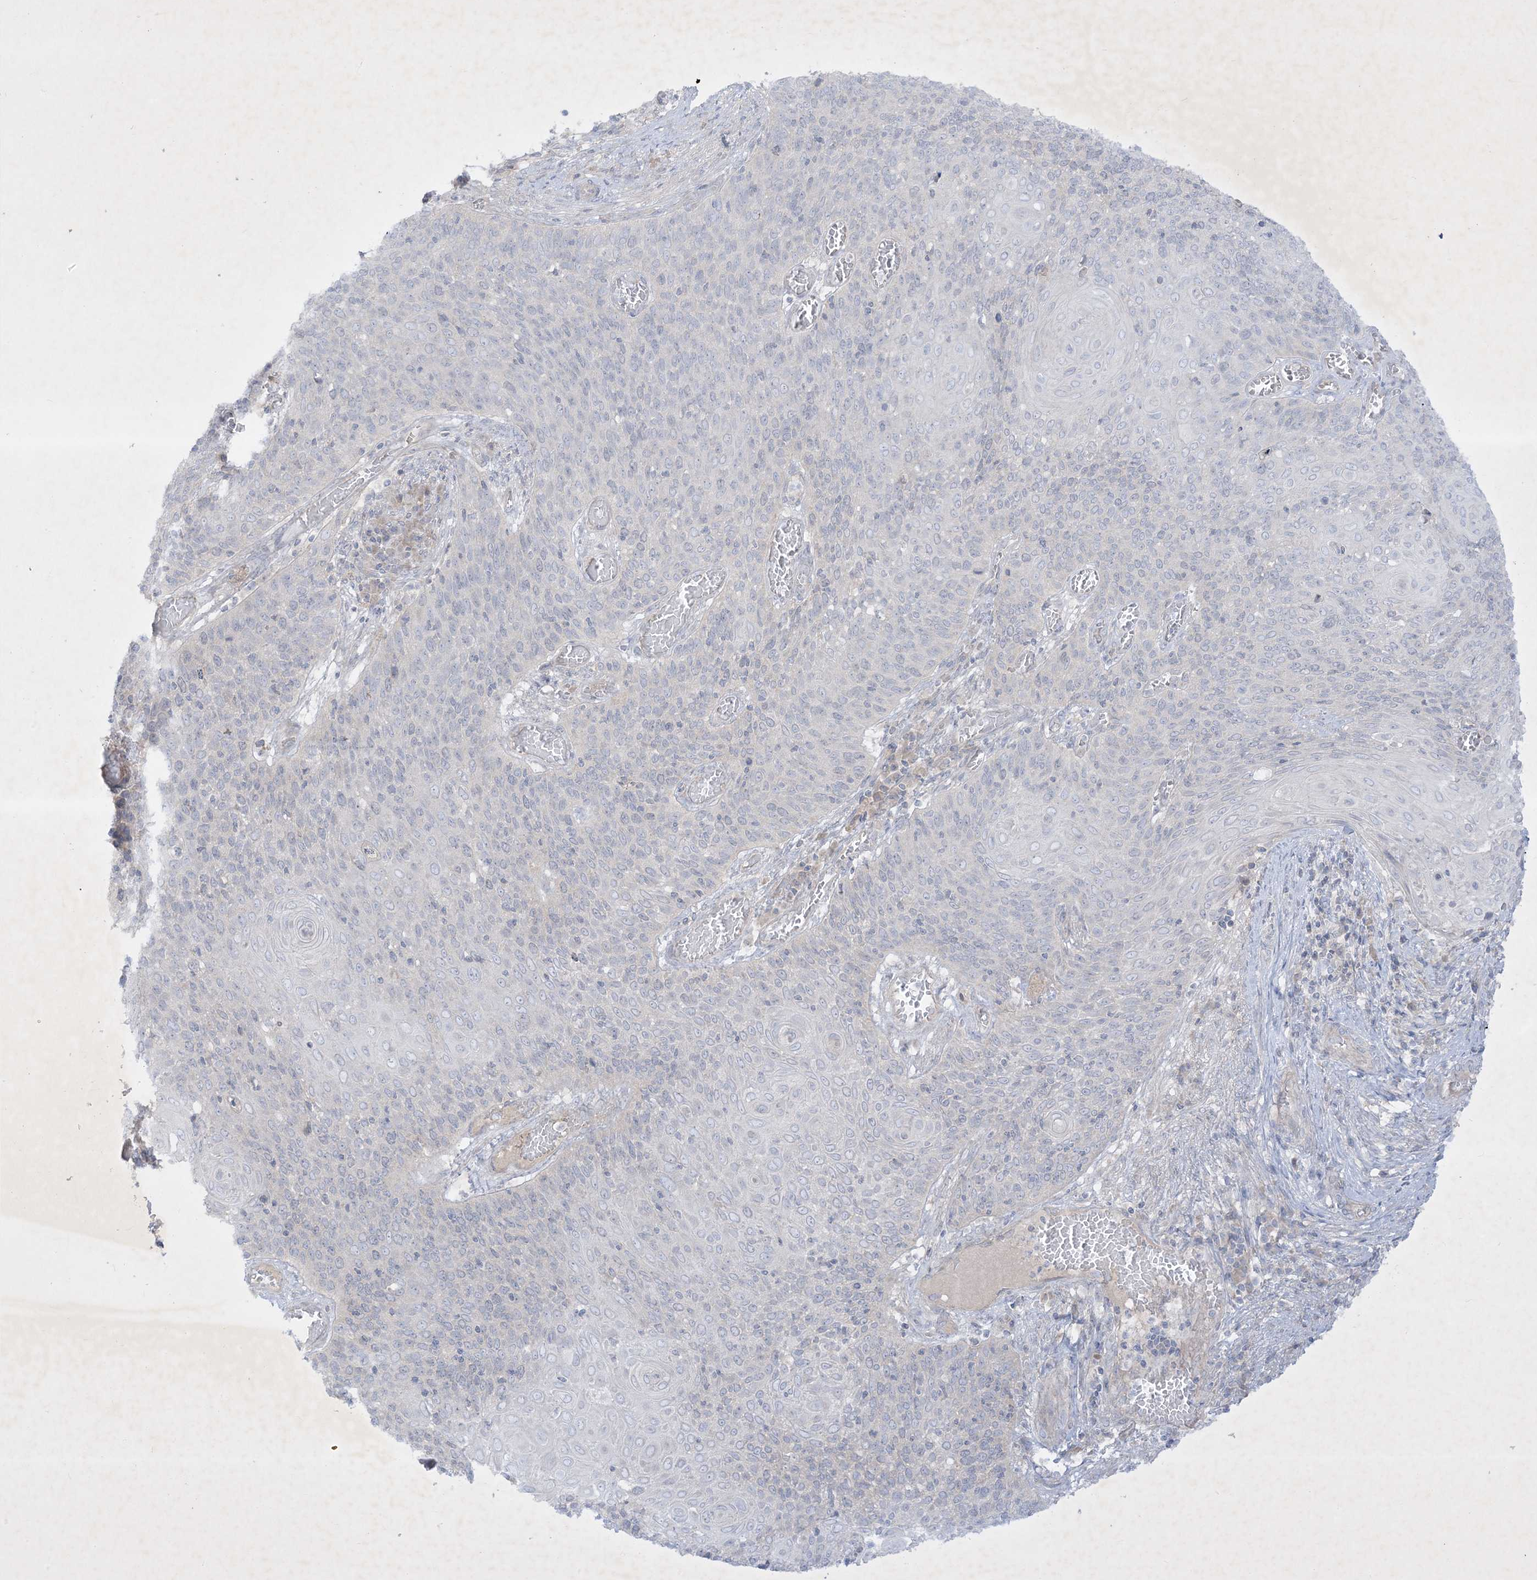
{"staining": {"intensity": "negative", "quantity": "none", "location": "none"}, "tissue": "cervical cancer", "cell_type": "Tumor cells", "image_type": "cancer", "snomed": [{"axis": "morphology", "description": "Squamous cell carcinoma, NOS"}, {"axis": "topography", "description": "Cervix"}], "caption": "The micrograph demonstrates no staining of tumor cells in squamous cell carcinoma (cervical). (Immunohistochemistry (ihc), brightfield microscopy, high magnification).", "gene": "PLEKHA3", "patient": {"sex": "female", "age": 39}}